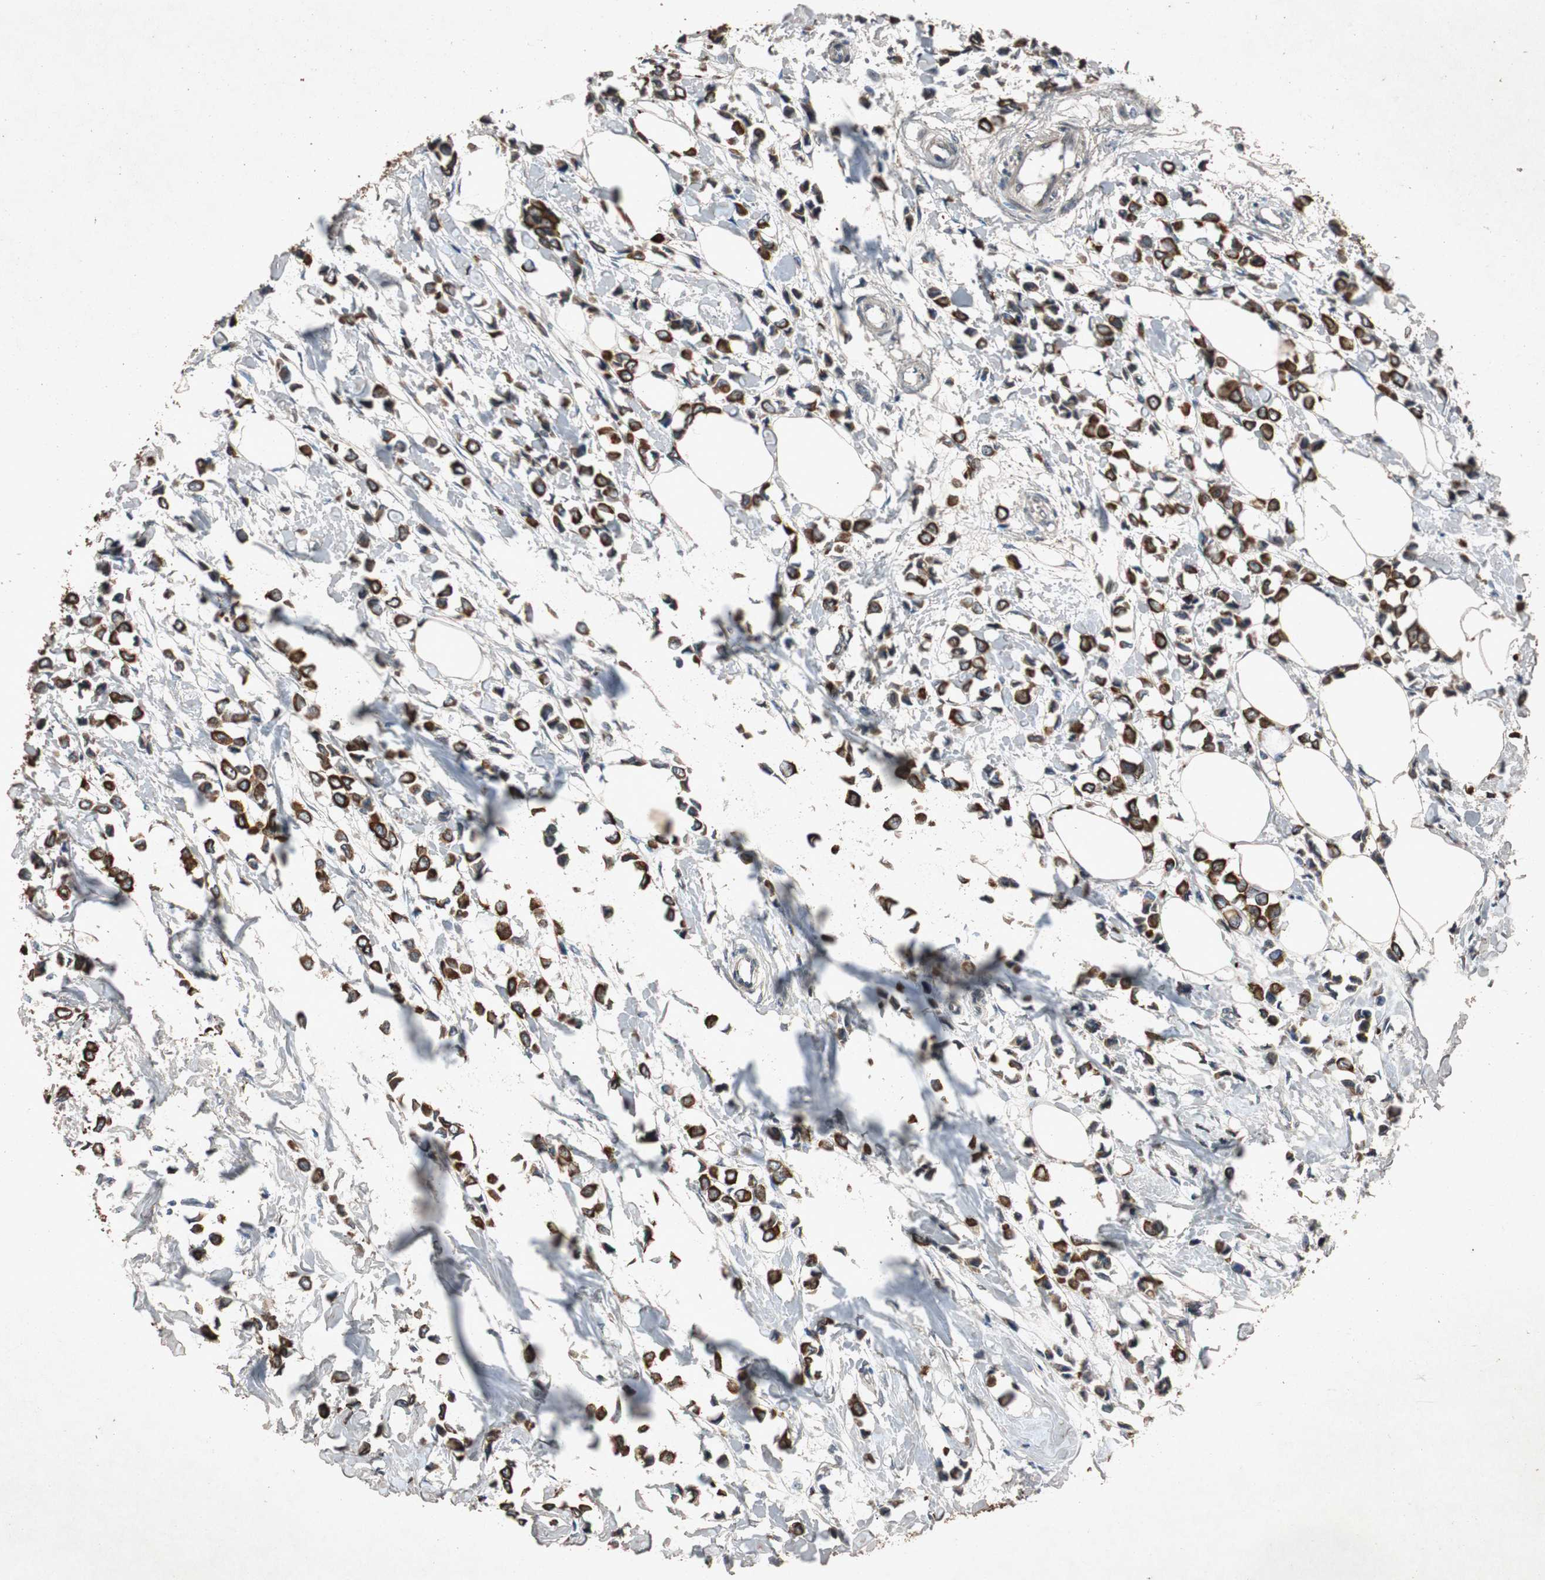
{"staining": {"intensity": "strong", "quantity": ">75%", "location": "cytoplasmic/membranous"}, "tissue": "breast cancer", "cell_type": "Tumor cells", "image_type": "cancer", "snomed": [{"axis": "morphology", "description": "Lobular carcinoma"}, {"axis": "topography", "description": "Breast"}], "caption": "Immunohistochemistry (DAB) staining of human breast lobular carcinoma shows strong cytoplasmic/membranous protein staining in approximately >75% of tumor cells. The staining was performed using DAB (3,3'-diaminobenzidine), with brown indicating positive protein expression. Nuclei are stained blue with hematoxylin.", "gene": "SLIT2", "patient": {"sex": "female", "age": 51}}